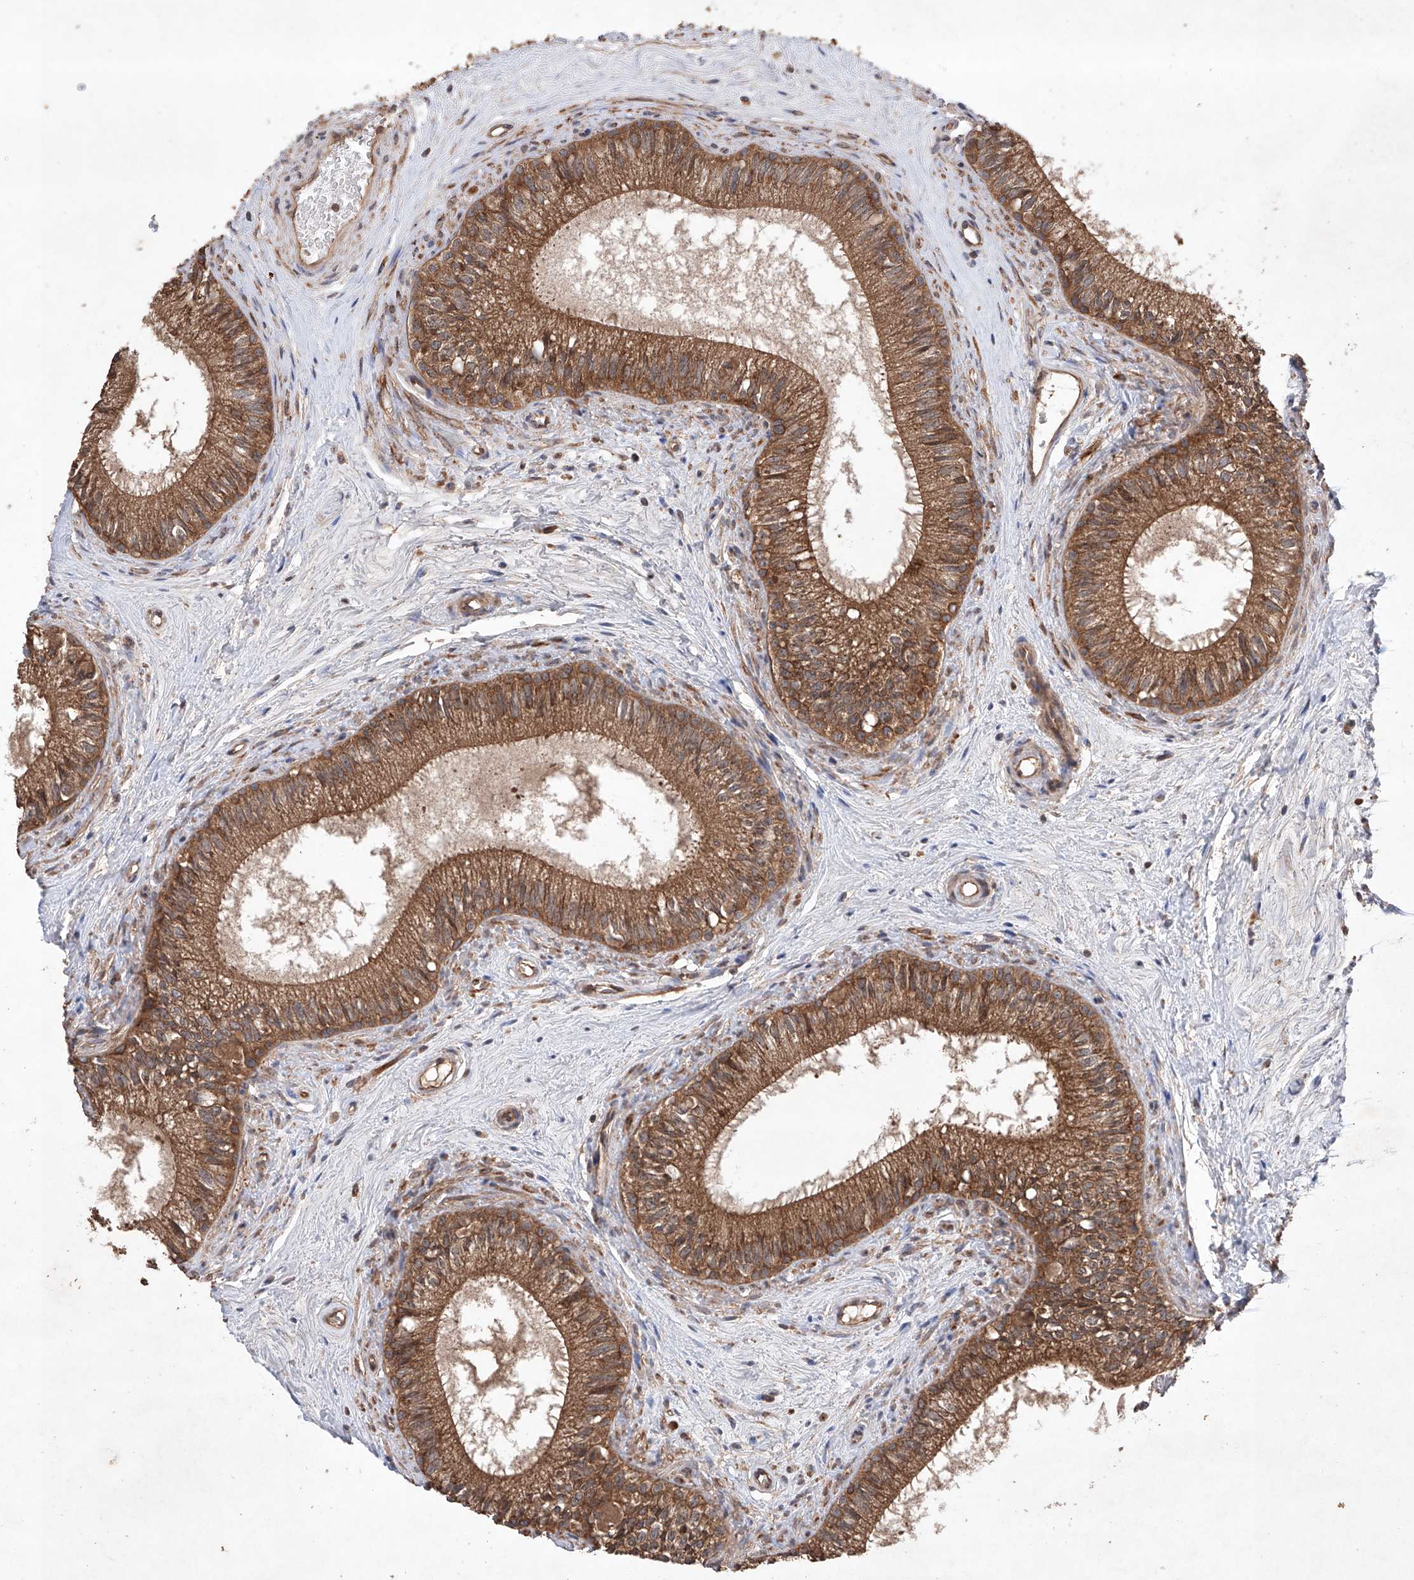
{"staining": {"intensity": "moderate", "quantity": ">75%", "location": "cytoplasmic/membranous"}, "tissue": "epididymis", "cell_type": "Glandular cells", "image_type": "normal", "snomed": [{"axis": "morphology", "description": "Normal tissue, NOS"}, {"axis": "topography", "description": "Epididymis"}], "caption": "DAB (3,3'-diaminobenzidine) immunohistochemical staining of benign epididymis displays moderate cytoplasmic/membranous protein expression in approximately >75% of glandular cells. (DAB (3,3'-diaminobenzidine) = brown stain, brightfield microscopy at high magnification).", "gene": "LURAP1", "patient": {"sex": "male", "age": 71}}